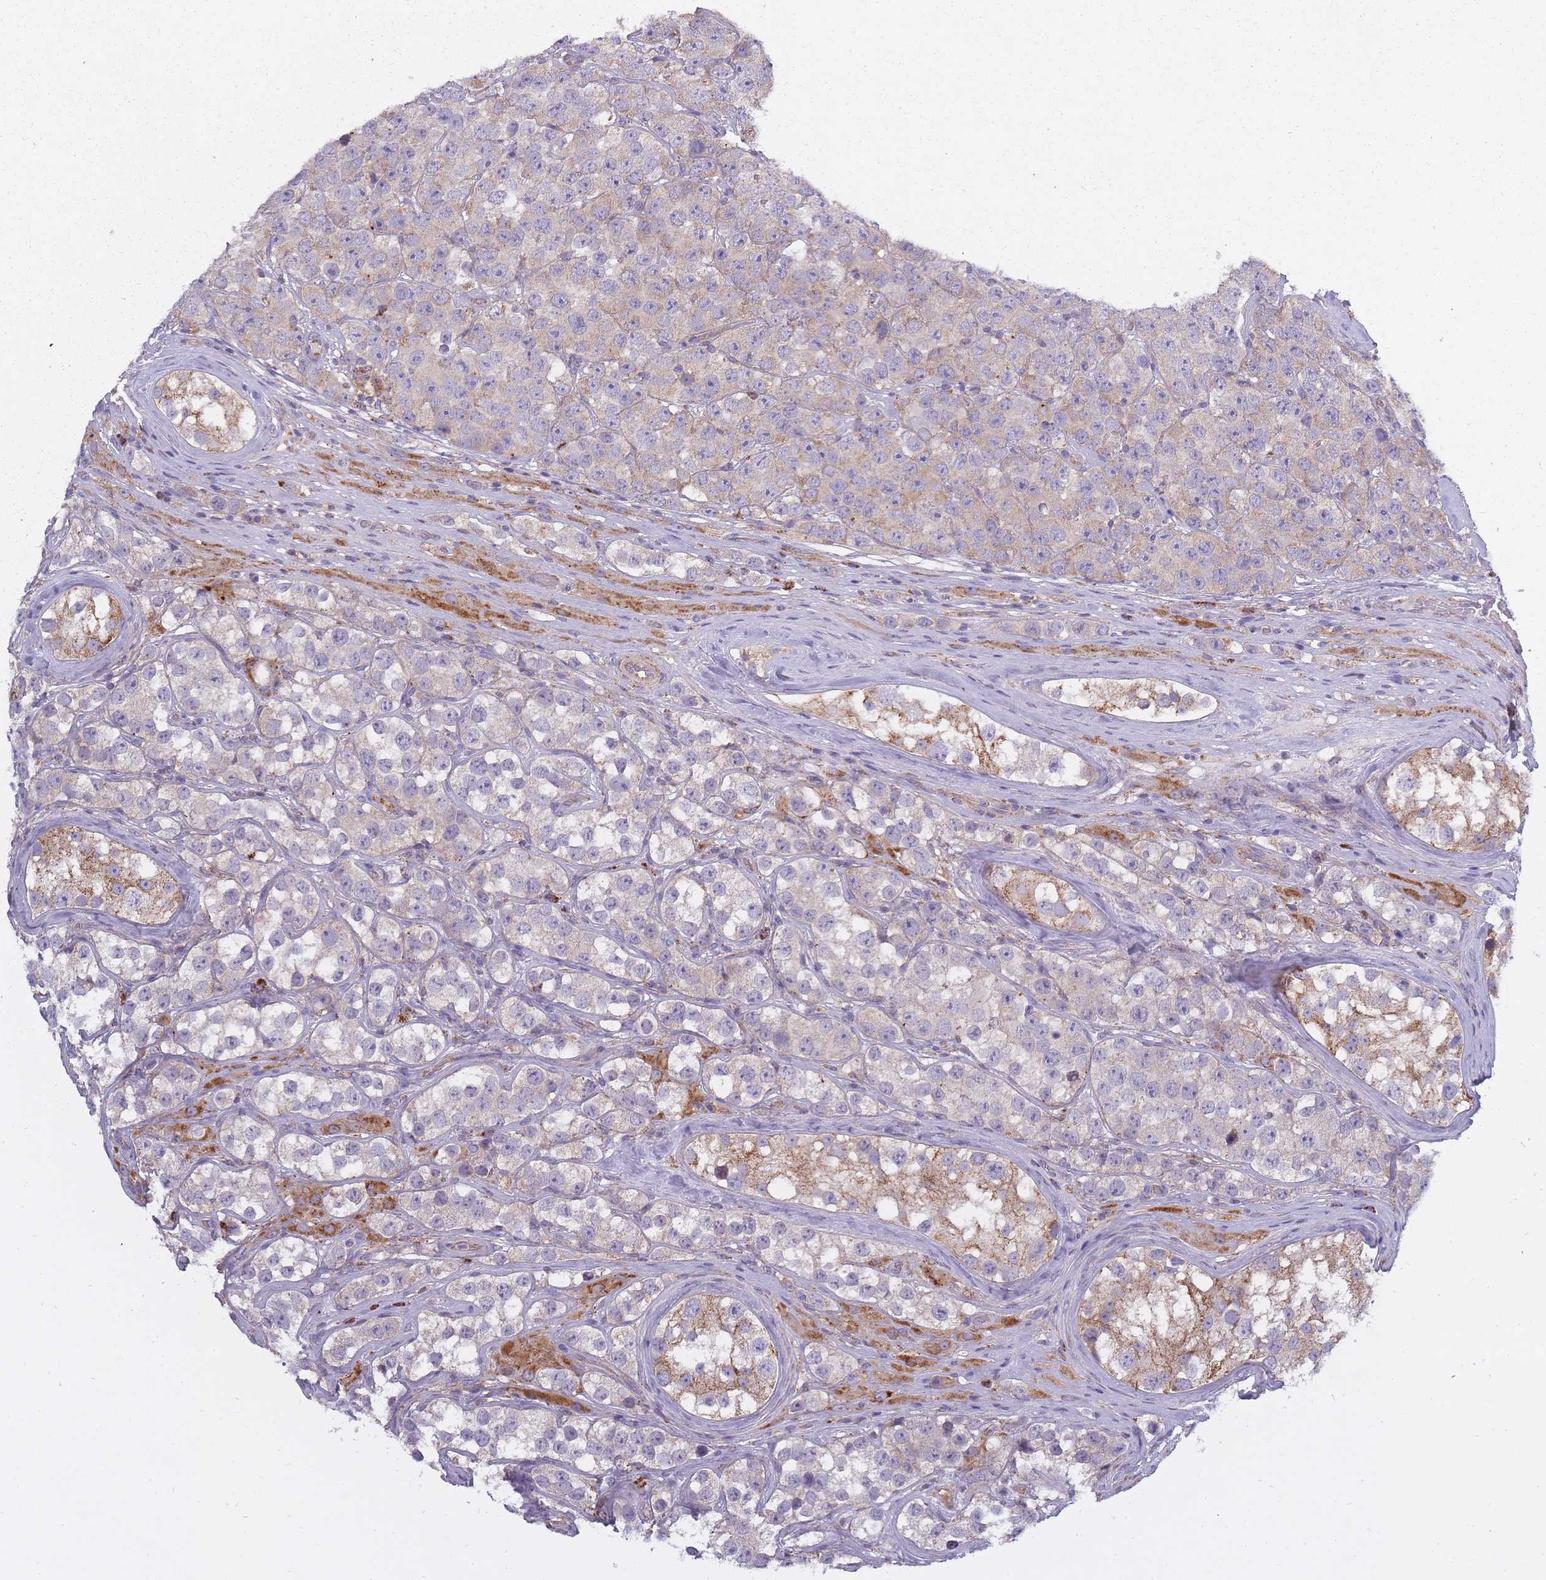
{"staining": {"intensity": "weak", "quantity": "25%-75%", "location": "cytoplasmic/membranous"}, "tissue": "testis cancer", "cell_type": "Tumor cells", "image_type": "cancer", "snomed": [{"axis": "morphology", "description": "Seminoma, NOS"}, {"axis": "topography", "description": "Testis"}], "caption": "Immunohistochemistry (IHC) of testis cancer demonstrates low levels of weak cytoplasmic/membranous positivity in approximately 25%-75% of tumor cells.", "gene": "ALKBH4", "patient": {"sex": "male", "age": 28}}